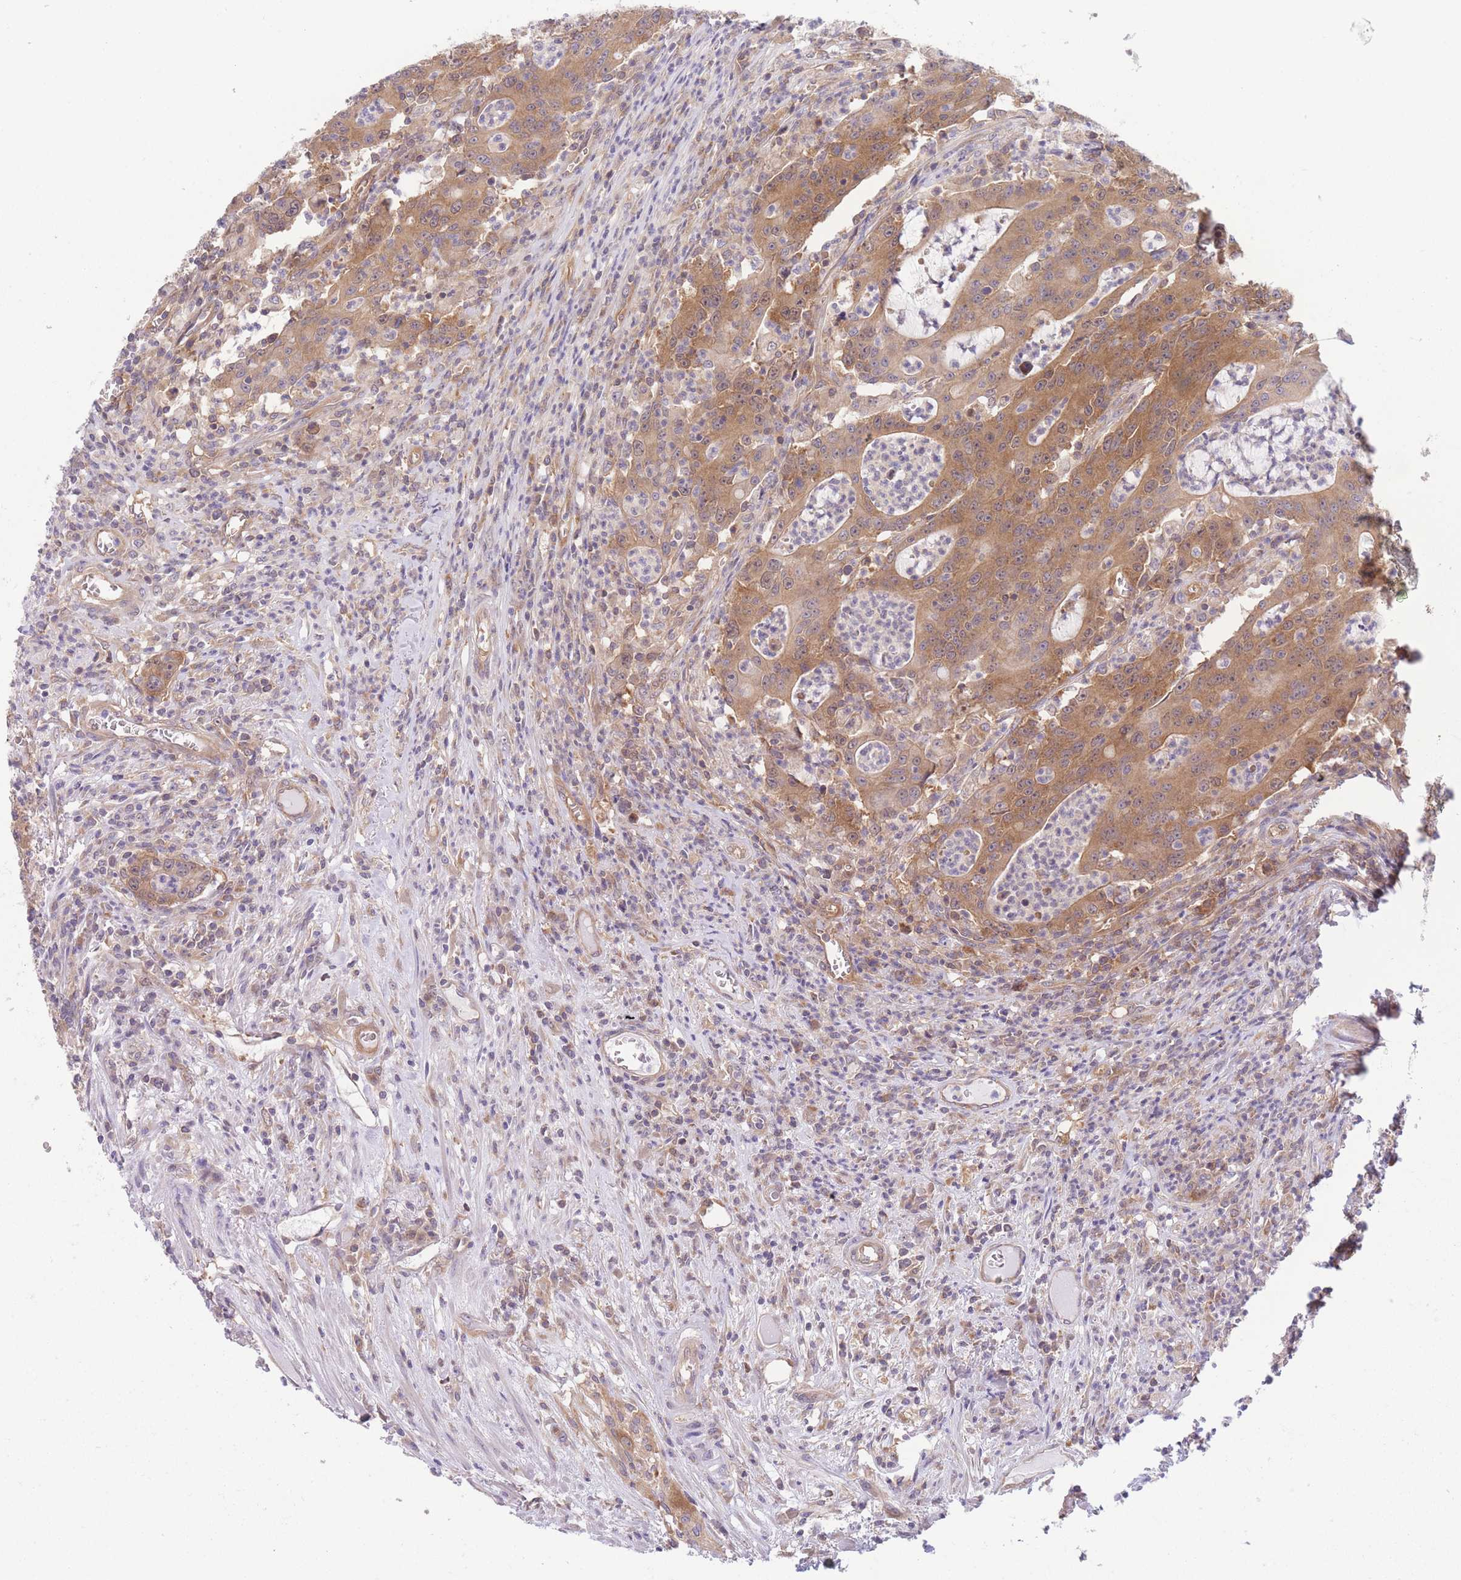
{"staining": {"intensity": "moderate", "quantity": ">75%", "location": "cytoplasmic/membranous"}, "tissue": "colorectal cancer", "cell_type": "Tumor cells", "image_type": "cancer", "snomed": [{"axis": "morphology", "description": "Adenocarcinoma, NOS"}, {"axis": "topography", "description": "Colon"}], "caption": "Human colorectal cancer (adenocarcinoma) stained with a protein marker demonstrates moderate staining in tumor cells.", "gene": "PFDN6", "patient": {"sex": "male", "age": 83}}